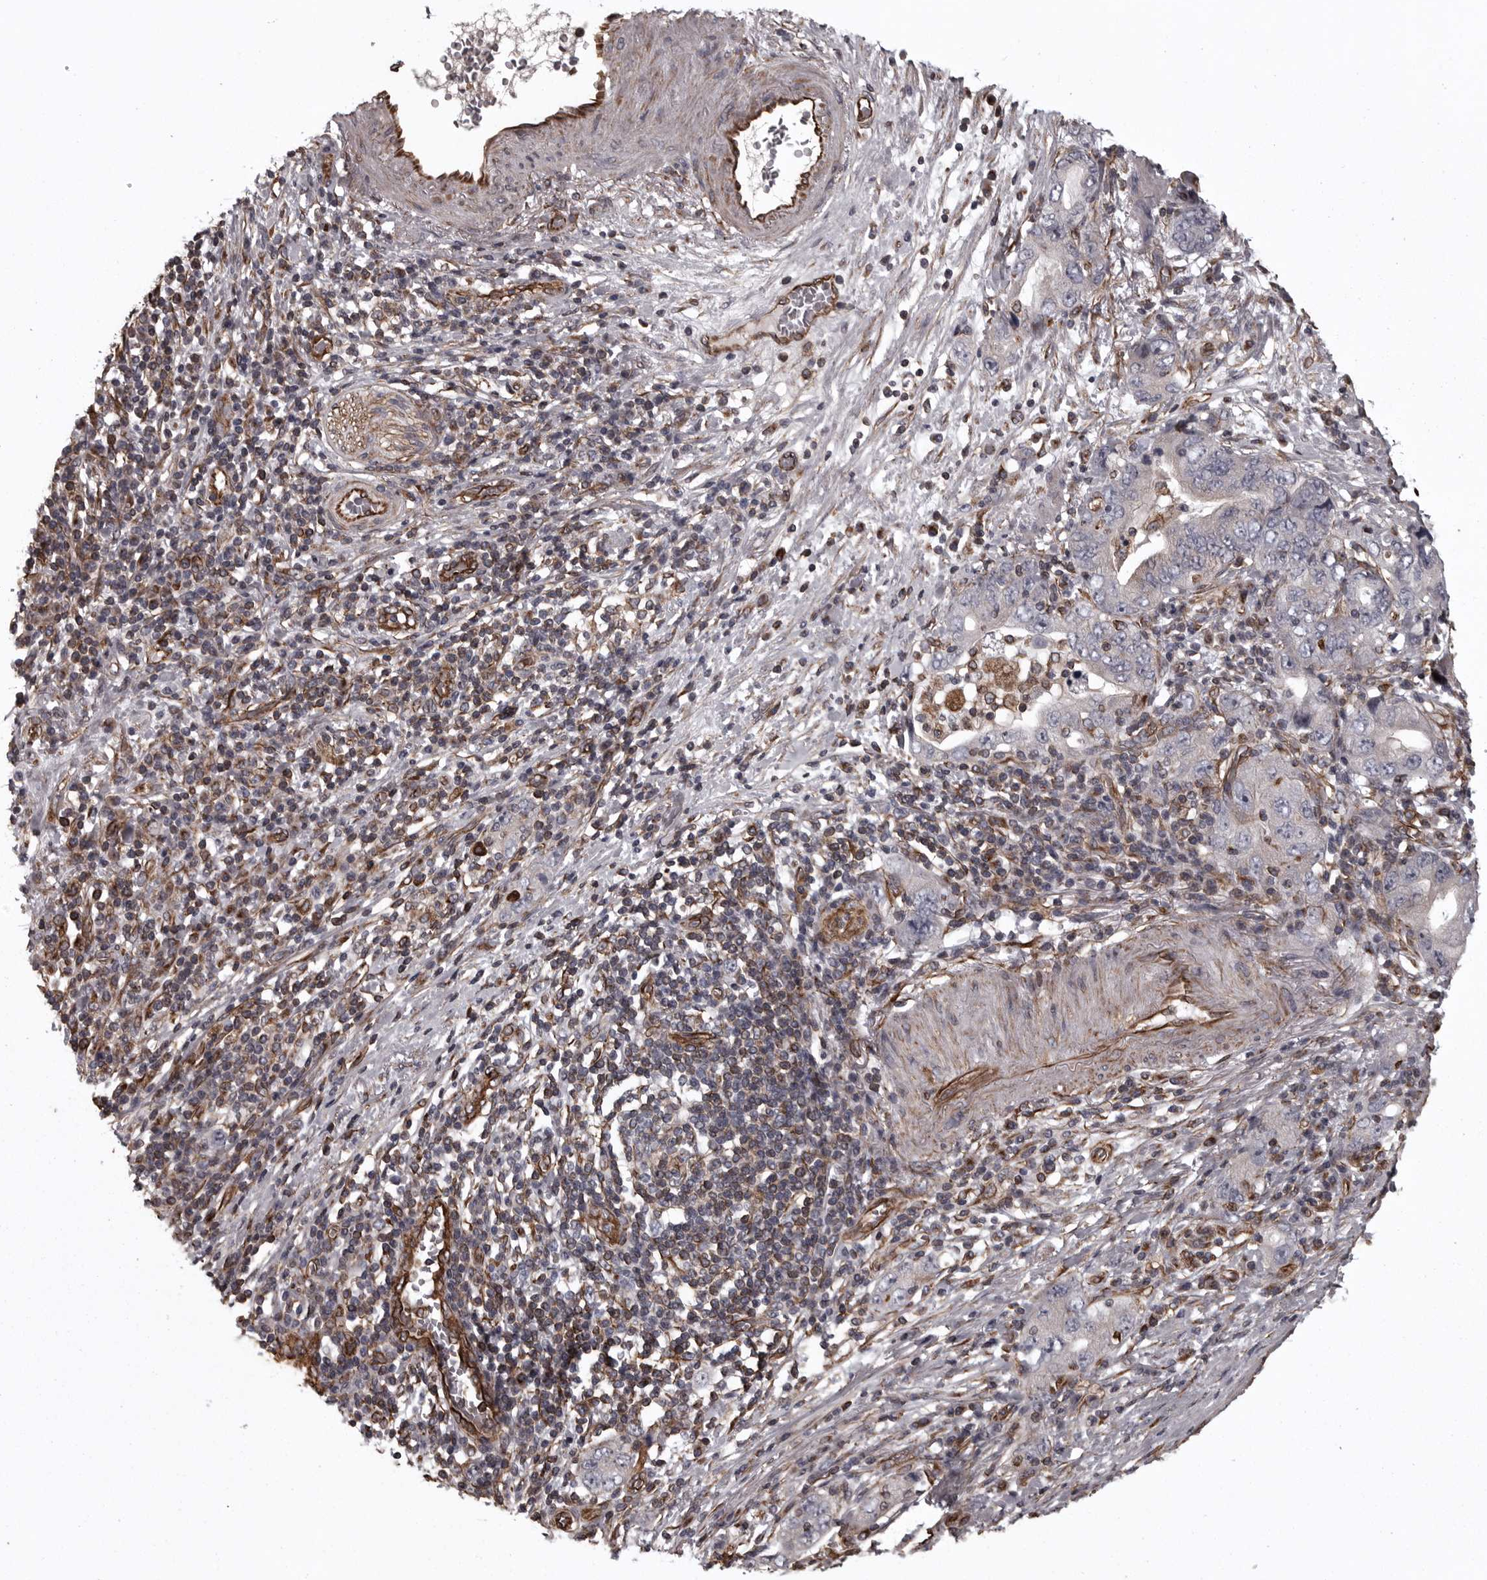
{"staining": {"intensity": "negative", "quantity": "none", "location": "none"}, "tissue": "stomach cancer", "cell_type": "Tumor cells", "image_type": "cancer", "snomed": [{"axis": "morphology", "description": "Adenocarcinoma, NOS"}, {"axis": "topography", "description": "Stomach, lower"}], "caption": "This image is of stomach cancer stained with immunohistochemistry to label a protein in brown with the nuclei are counter-stained blue. There is no expression in tumor cells.", "gene": "FAAP100", "patient": {"sex": "female", "age": 93}}